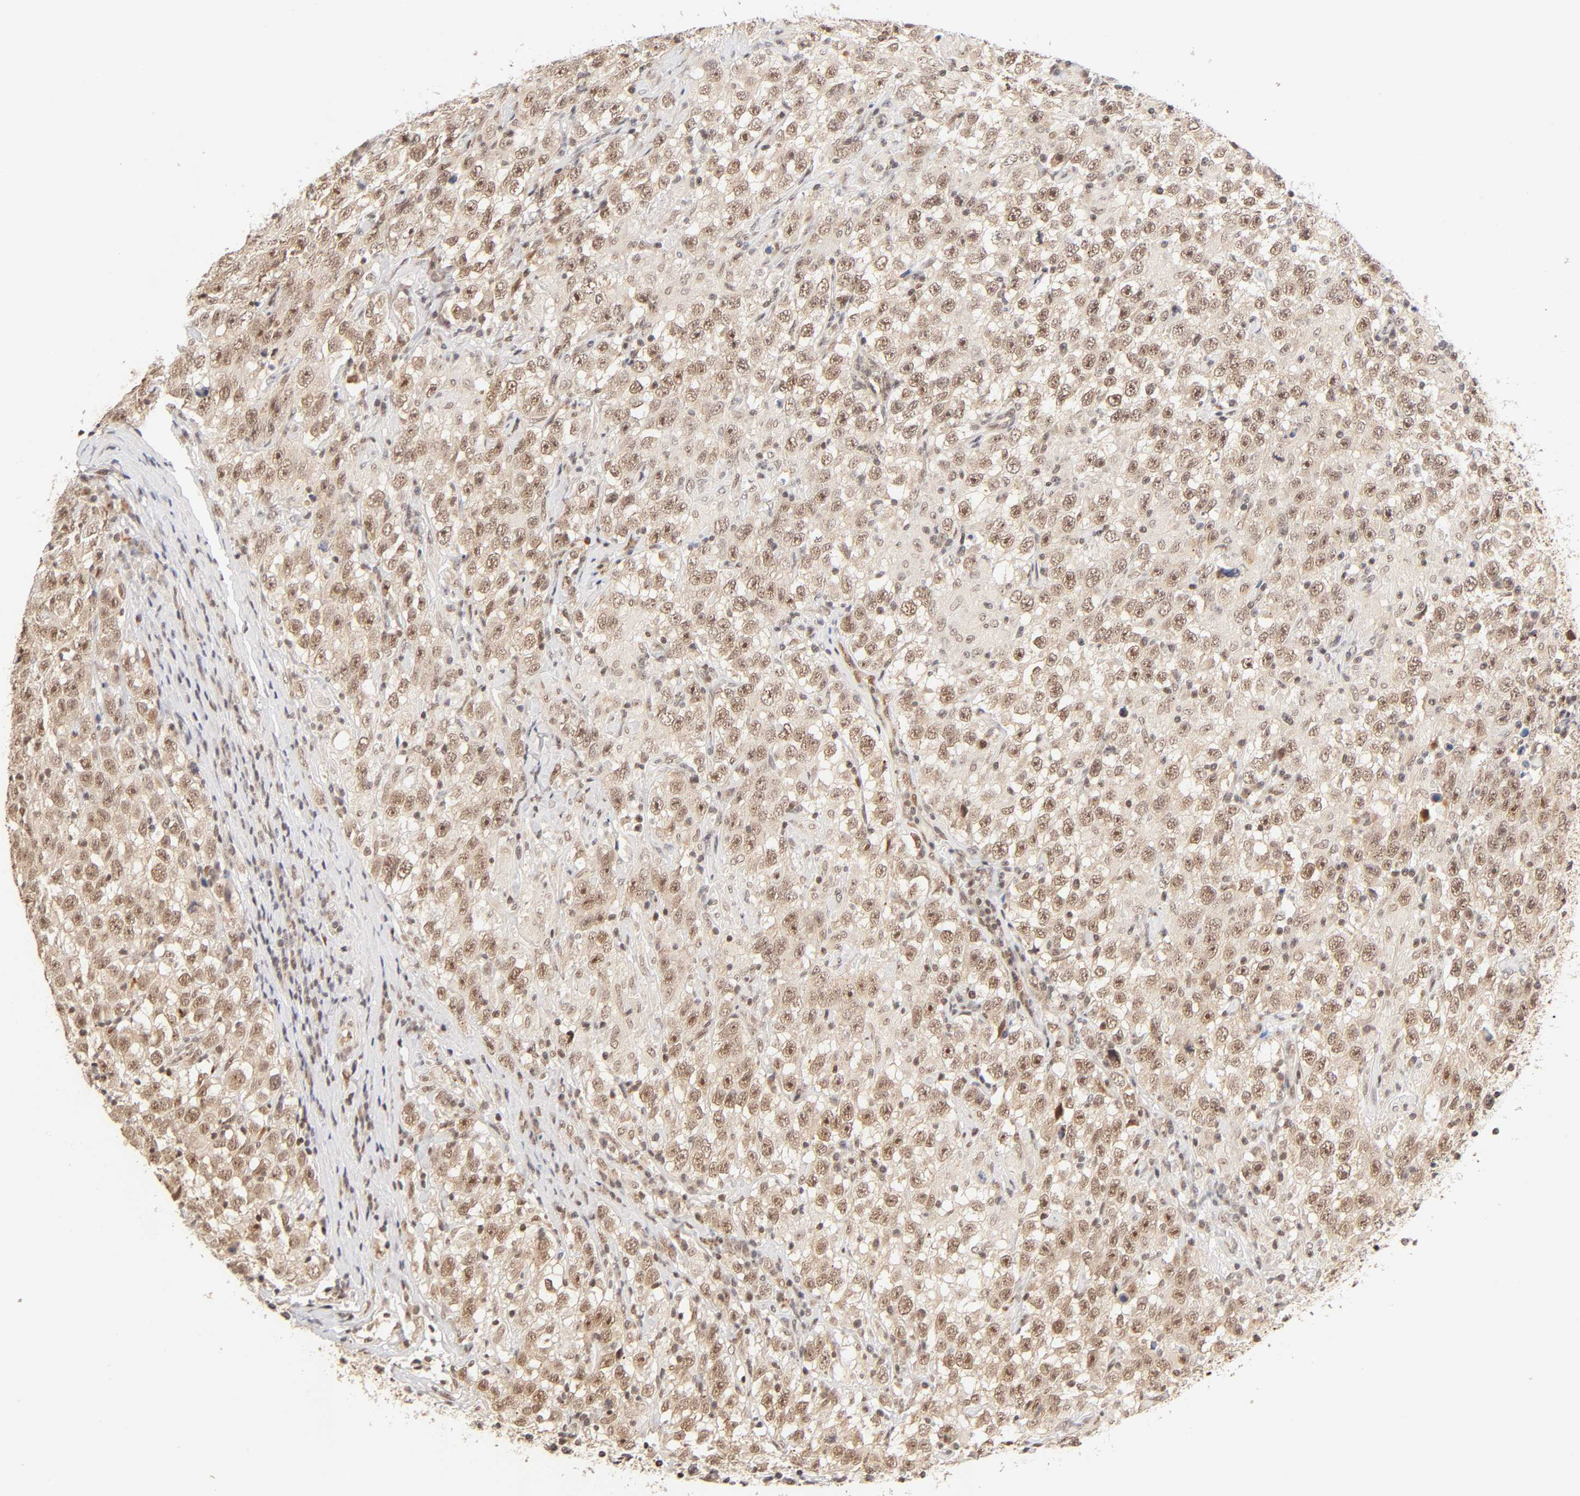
{"staining": {"intensity": "weak", "quantity": "25%-75%", "location": "cytoplasmic/membranous,nuclear"}, "tissue": "testis cancer", "cell_type": "Tumor cells", "image_type": "cancer", "snomed": [{"axis": "morphology", "description": "Seminoma, NOS"}, {"axis": "topography", "description": "Testis"}], "caption": "Testis seminoma stained with a protein marker exhibits weak staining in tumor cells.", "gene": "TAF10", "patient": {"sex": "male", "age": 41}}